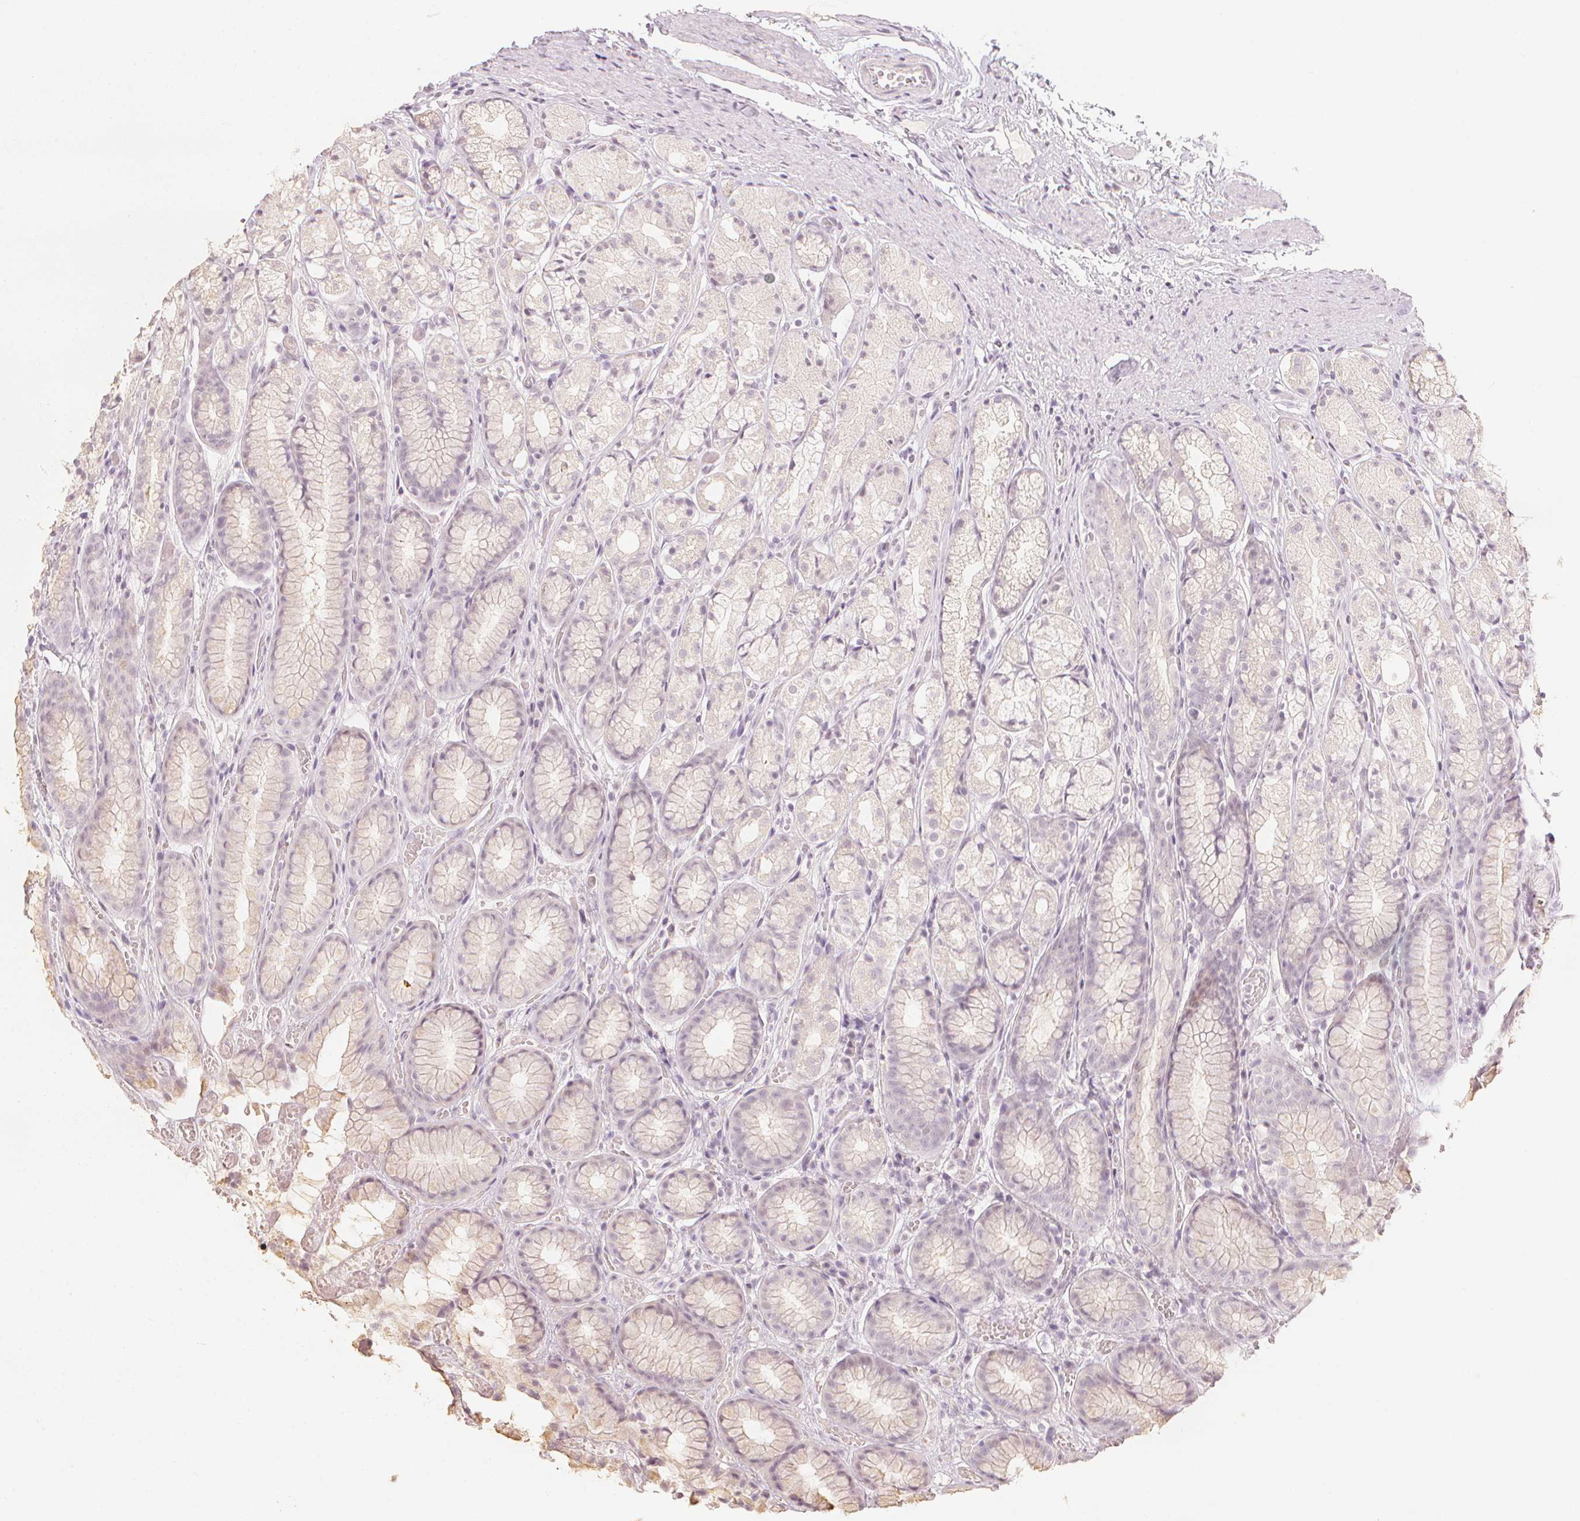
{"staining": {"intensity": "negative", "quantity": "none", "location": "none"}, "tissue": "stomach", "cell_type": "Glandular cells", "image_type": "normal", "snomed": [{"axis": "morphology", "description": "Normal tissue, NOS"}, {"axis": "topography", "description": "Stomach"}], "caption": "Stomach was stained to show a protein in brown. There is no significant staining in glandular cells. (Brightfield microscopy of DAB IHC at high magnification).", "gene": "CALB1", "patient": {"sex": "male", "age": 70}}